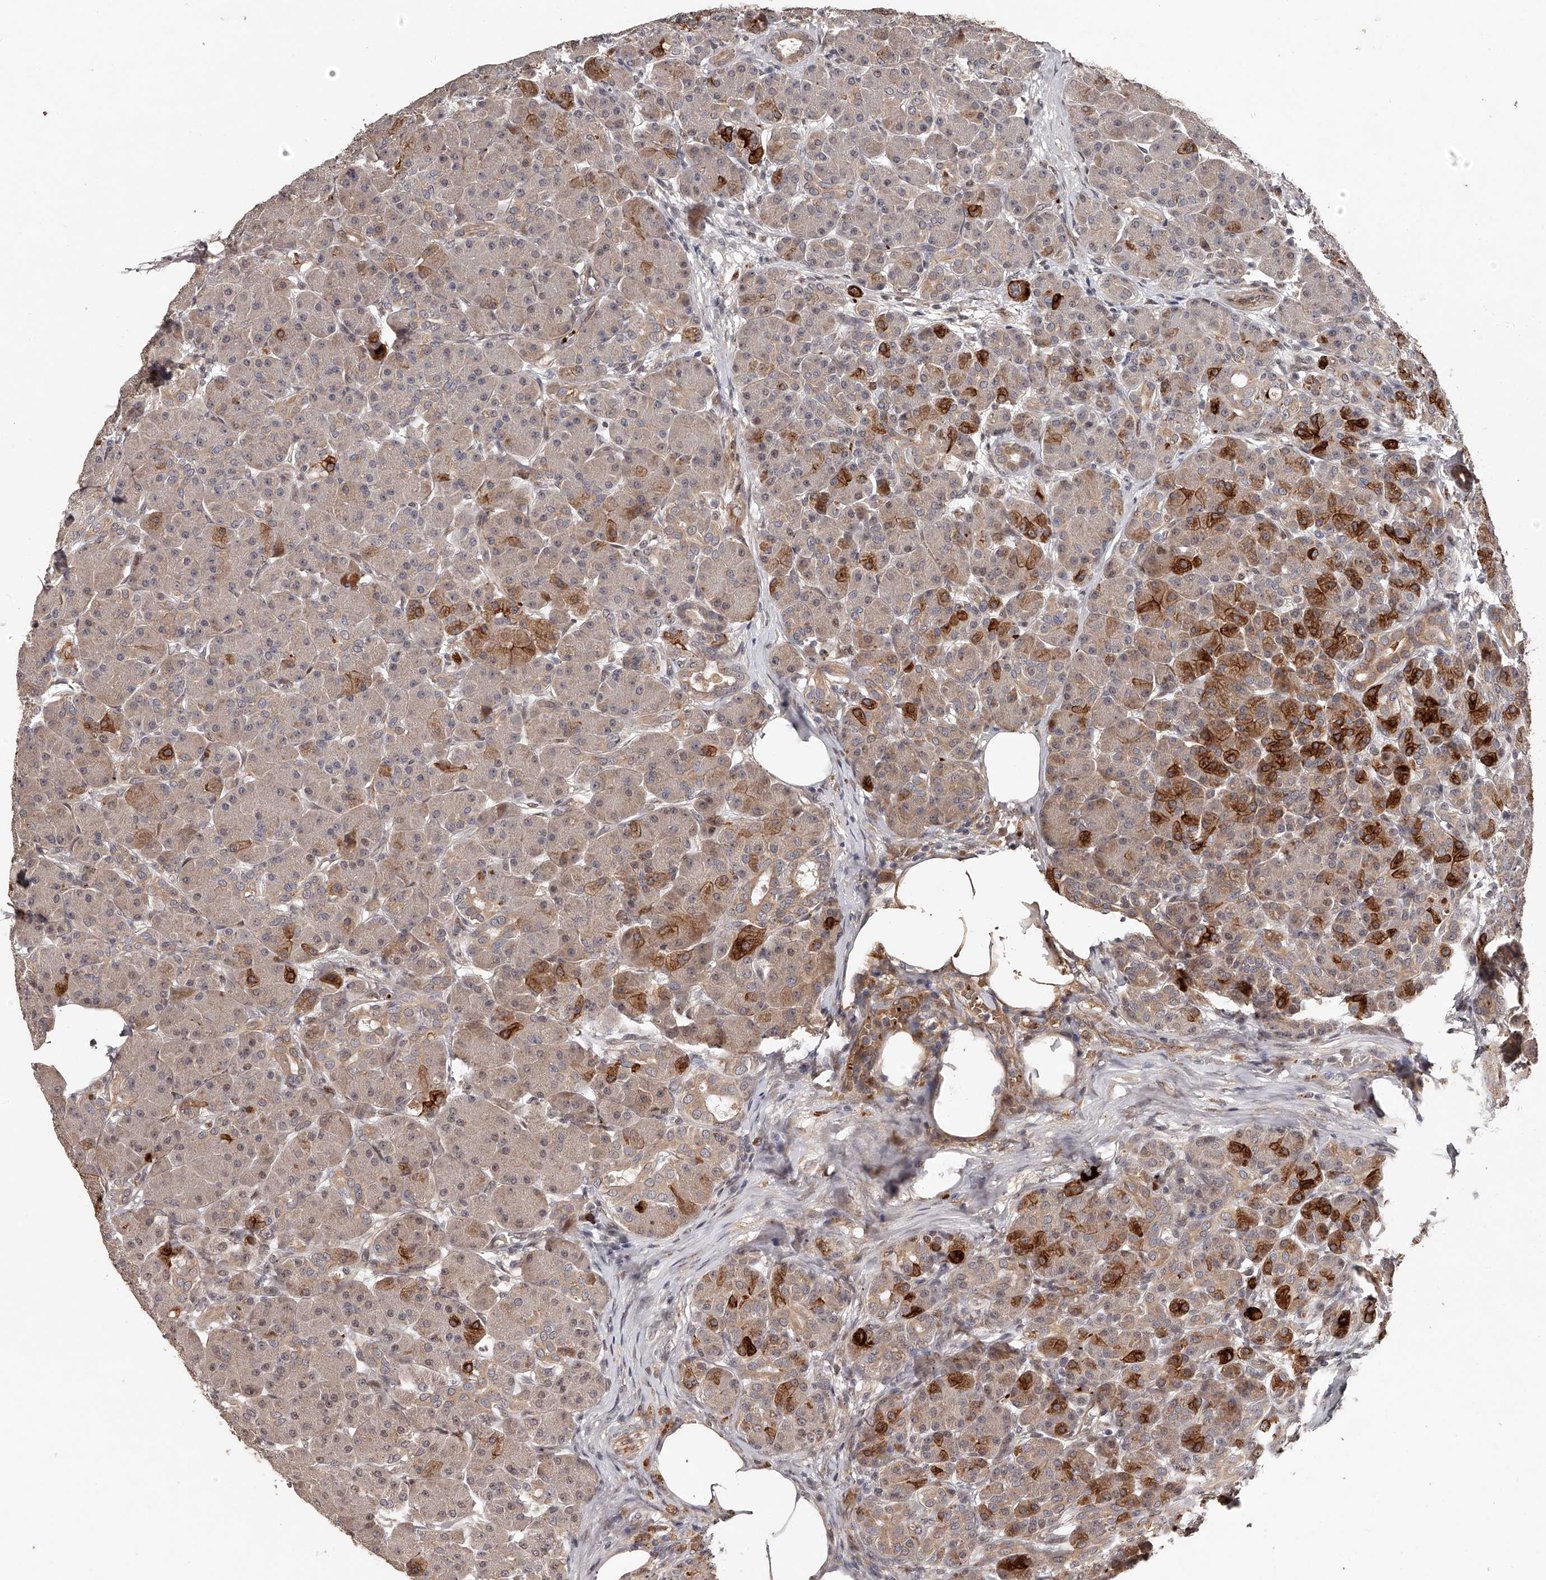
{"staining": {"intensity": "moderate", "quantity": "25%-75%", "location": "cytoplasmic/membranous"}, "tissue": "pancreas", "cell_type": "Exocrine glandular cells", "image_type": "normal", "snomed": [{"axis": "morphology", "description": "Normal tissue, NOS"}, {"axis": "topography", "description": "Pancreas"}], "caption": "A histopathology image of pancreas stained for a protein exhibits moderate cytoplasmic/membranous brown staining in exocrine glandular cells.", "gene": "URGCP", "patient": {"sex": "male", "age": 63}}